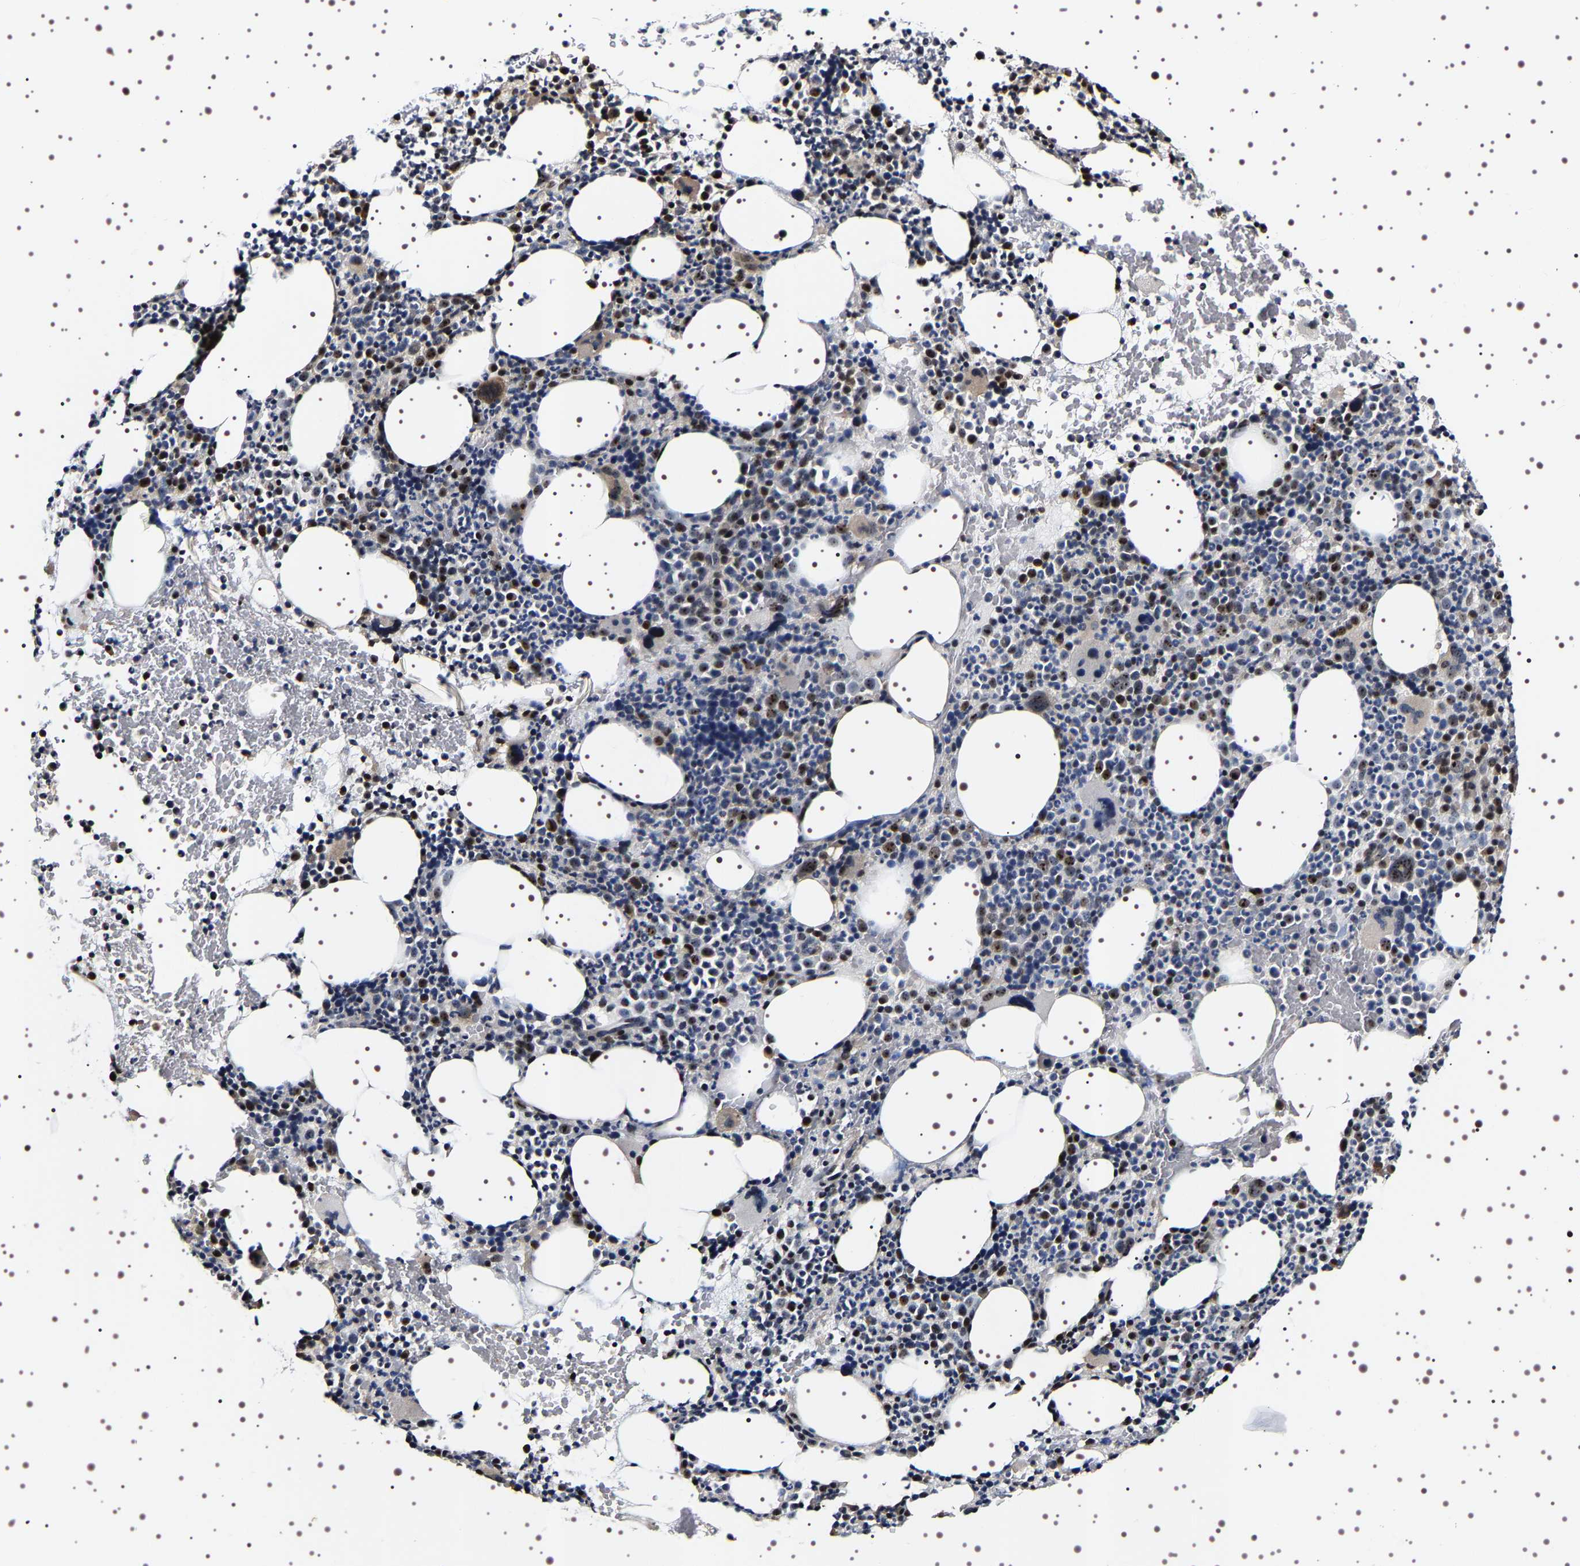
{"staining": {"intensity": "strong", "quantity": "<25%", "location": "nuclear"}, "tissue": "bone marrow", "cell_type": "Hematopoietic cells", "image_type": "normal", "snomed": [{"axis": "morphology", "description": "Normal tissue, NOS"}, {"axis": "morphology", "description": "Inflammation, NOS"}, {"axis": "topography", "description": "Bone marrow"}], "caption": "Brown immunohistochemical staining in unremarkable human bone marrow demonstrates strong nuclear expression in about <25% of hematopoietic cells.", "gene": "GNL3", "patient": {"sex": "male", "age": 73}}